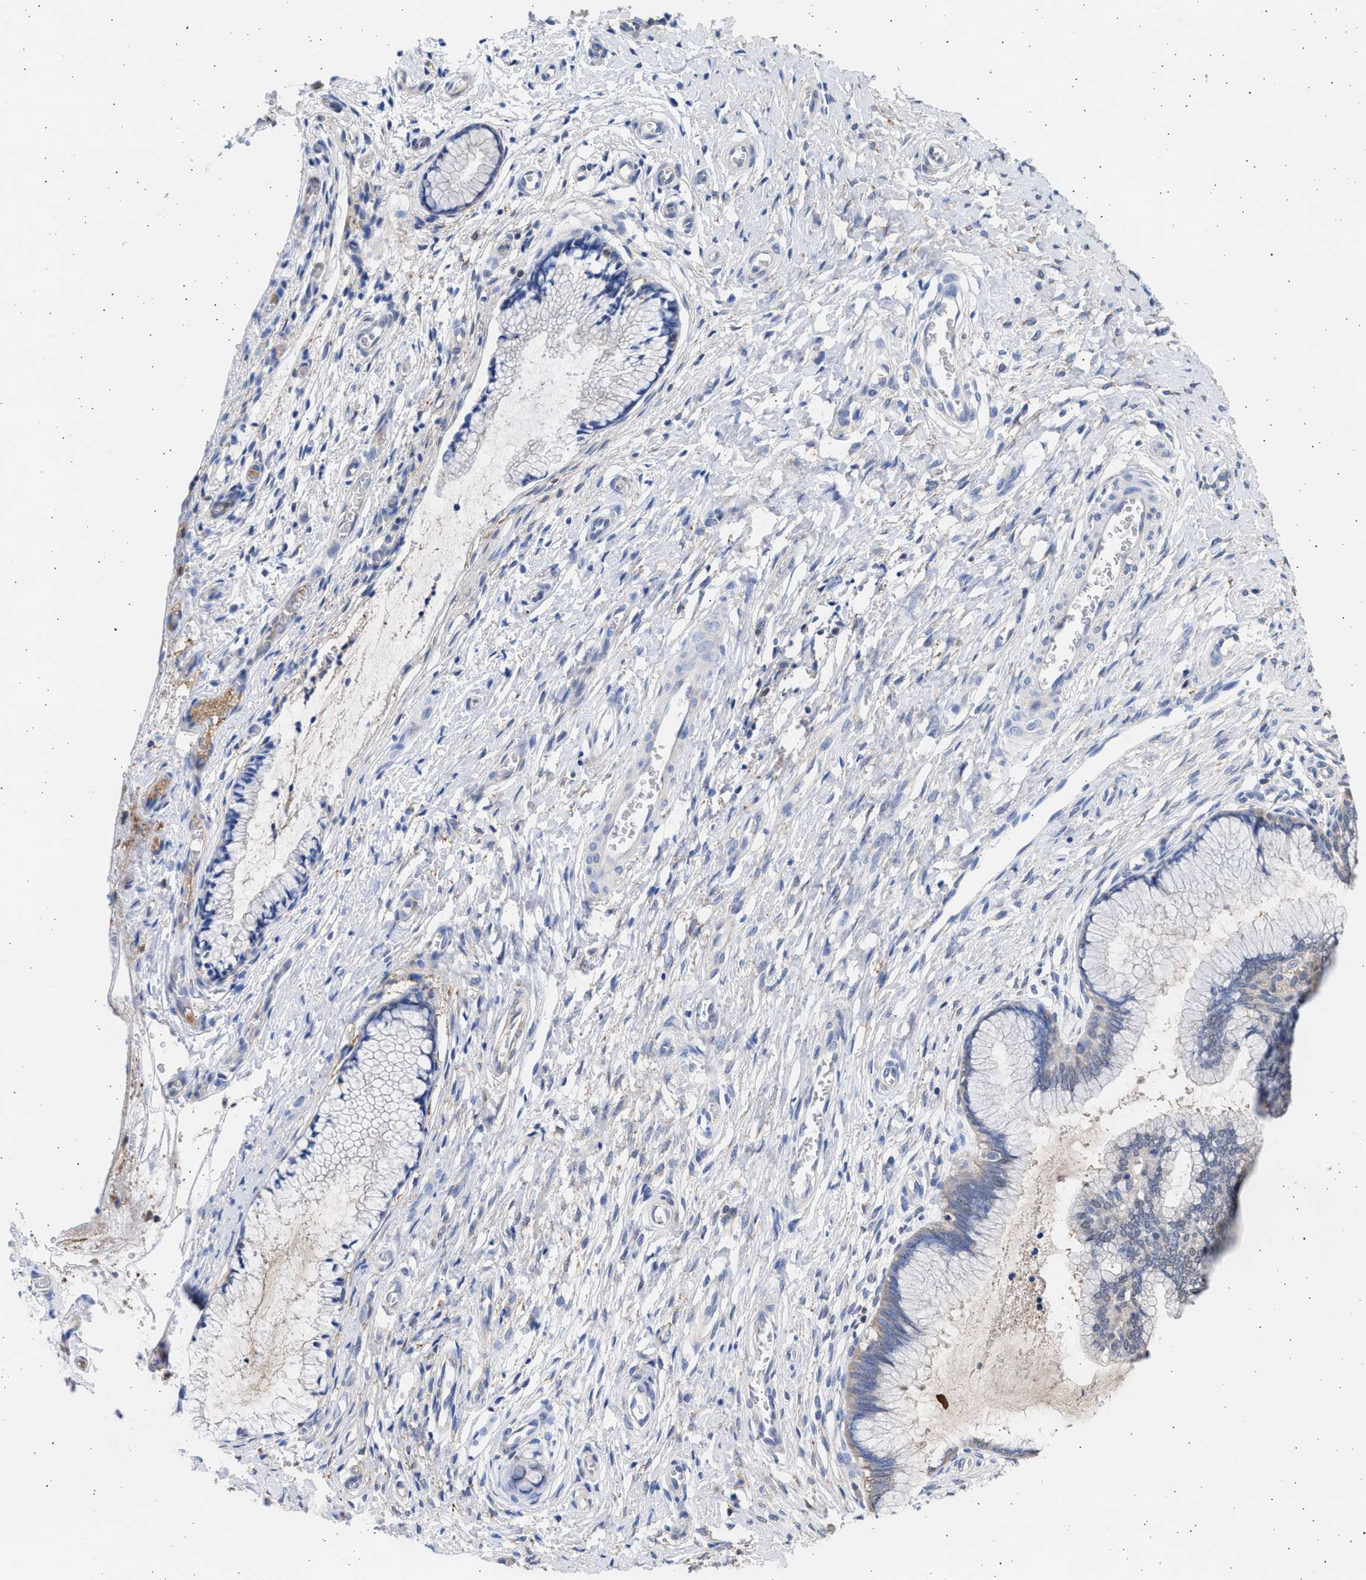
{"staining": {"intensity": "weak", "quantity": "<25%", "location": "cytoplasmic/membranous"}, "tissue": "cervix", "cell_type": "Glandular cells", "image_type": "normal", "snomed": [{"axis": "morphology", "description": "Normal tissue, NOS"}, {"axis": "topography", "description": "Cervix"}], "caption": "The histopathology image demonstrates no significant staining in glandular cells of cervix. (Immunohistochemistry (ihc), brightfield microscopy, high magnification).", "gene": "ALDOC", "patient": {"sex": "female", "age": 55}}